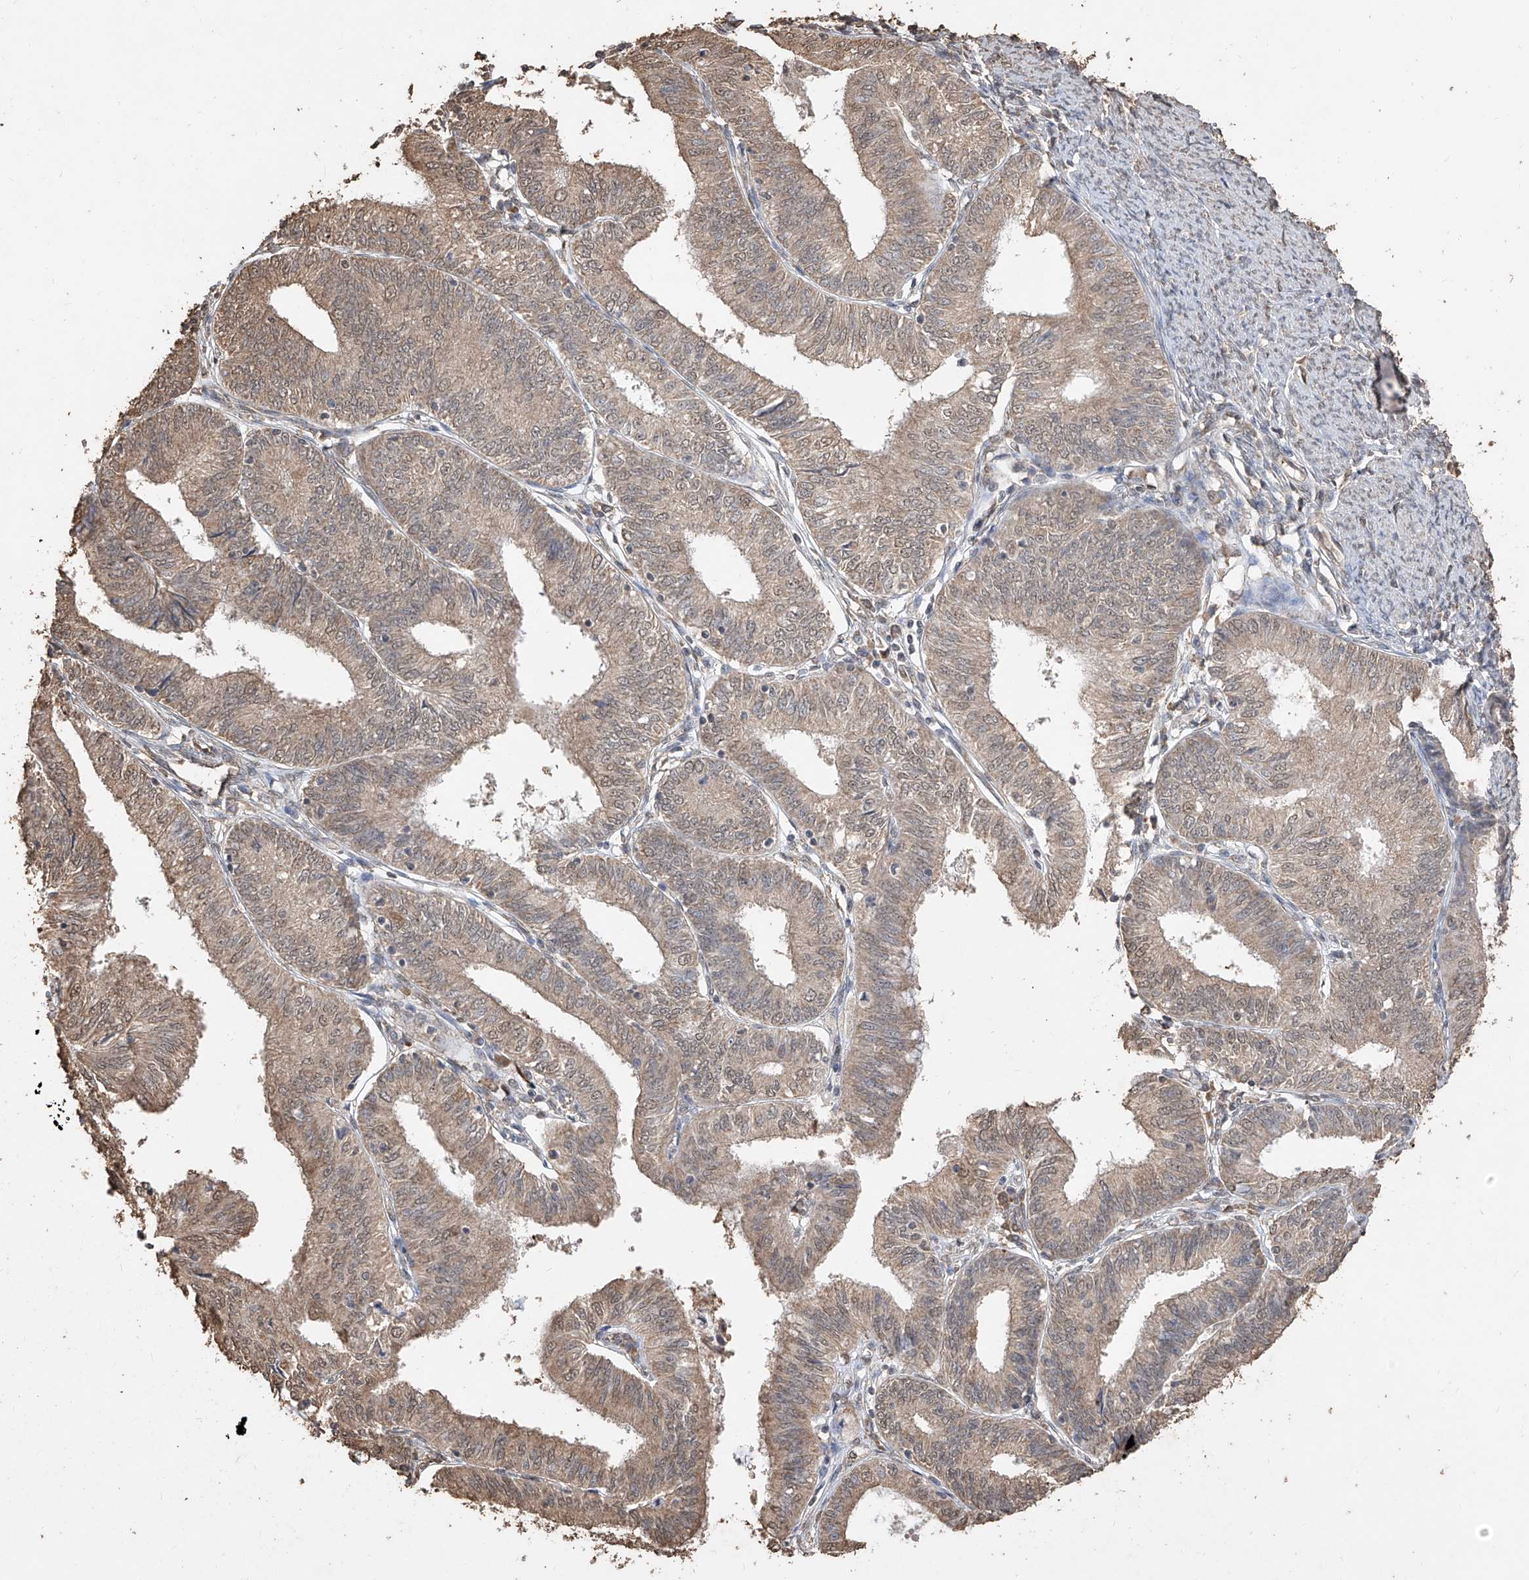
{"staining": {"intensity": "moderate", "quantity": ">75%", "location": "cytoplasmic/membranous,nuclear"}, "tissue": "endometrial cancer", "cell_type": "Tumor cells", "image_type": "cancer", "snomed": [{"axis": "morphology", "description": "Adenocarcinoma, NOS"}, {"axis": "topography", "description": "Endometrium"}], "caption": "Immunohistochemistry photomicrograph of human endometrial cancer (adenocarcinoma) stained for a protein (brown), which displays medium levels of moderate cytoplasmic/membranous and nuclear staining in about >75% of tumor cells.", "gene": "ELOVL1", "patient": {"sex": "female", "age": 51}}